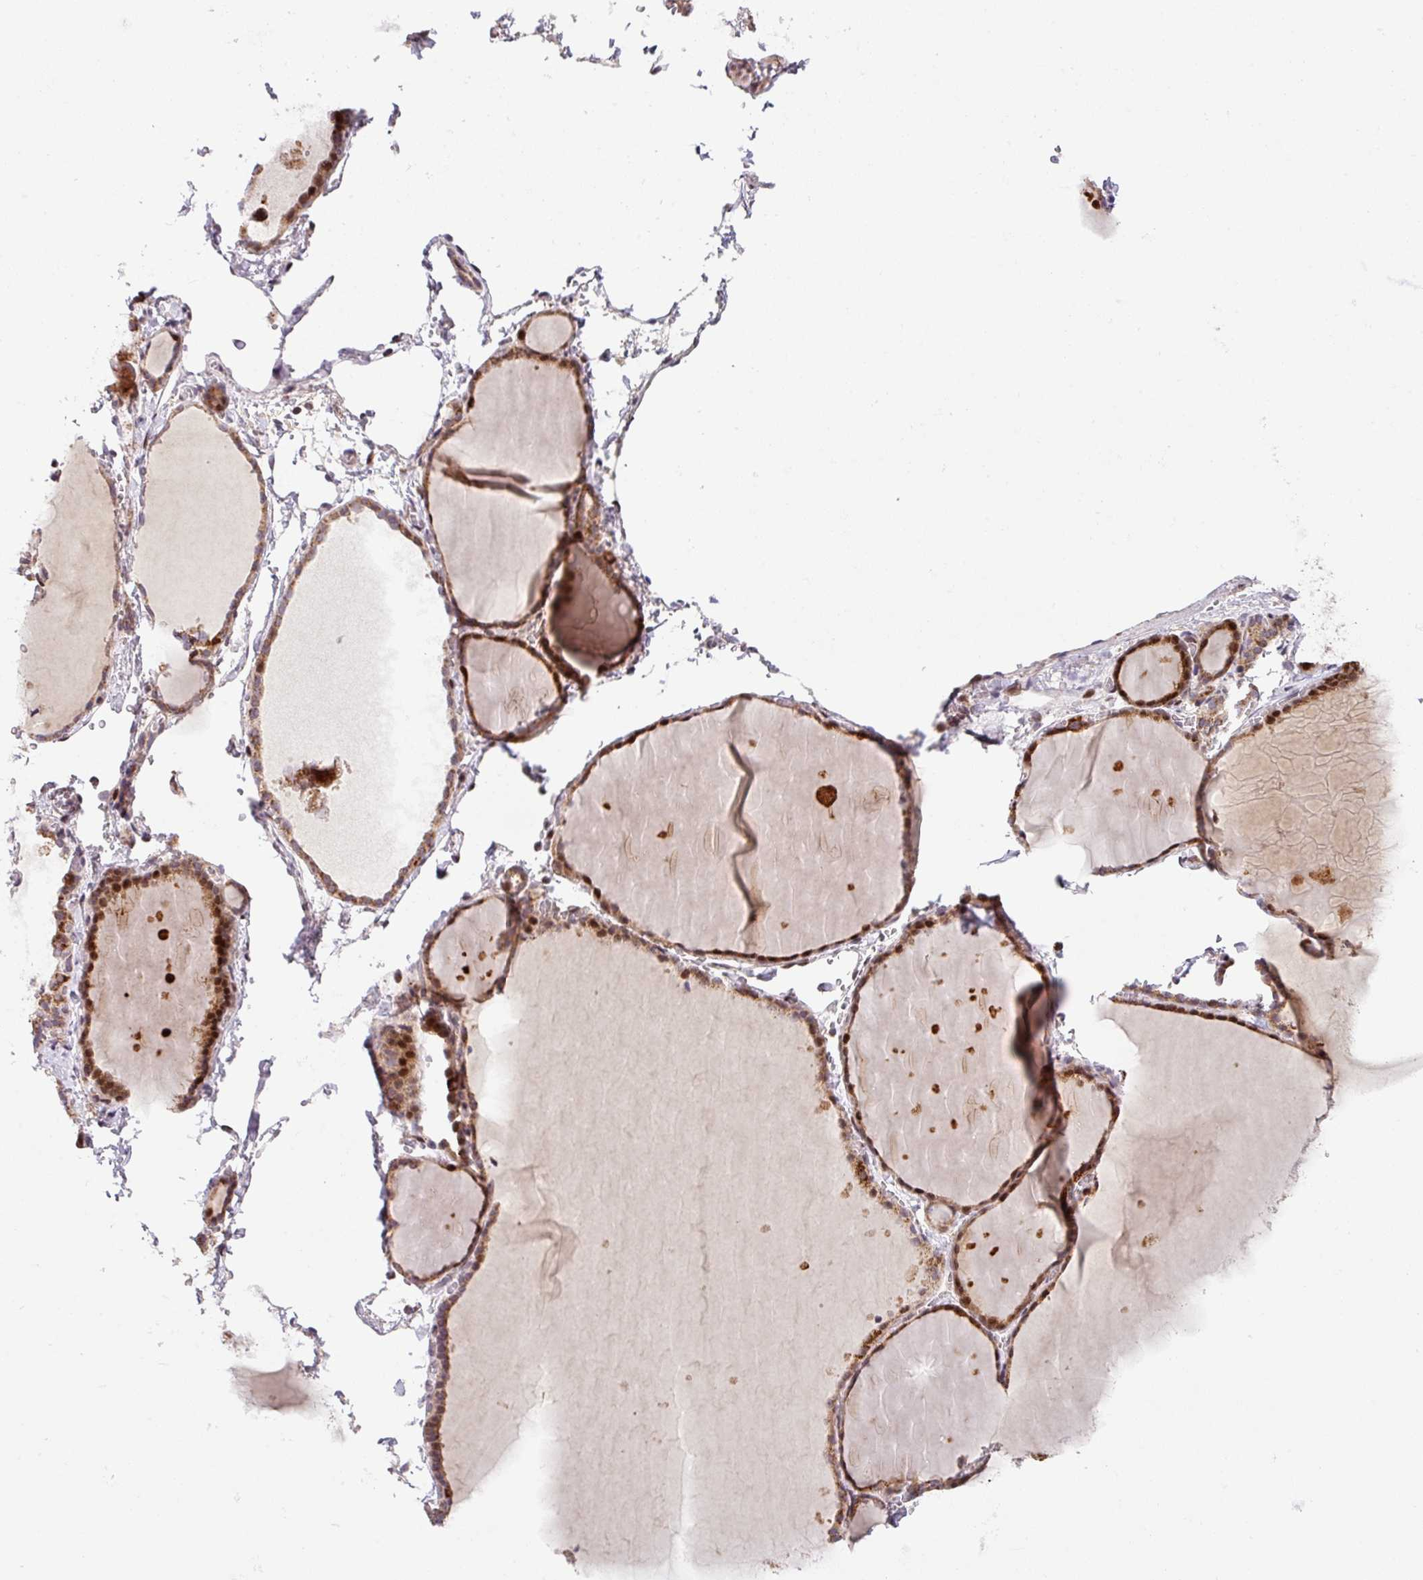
{"staining": {"intensity": "moderate", "quantity": ">75%", "location": "cytoplasmic/membranous,nuclear"}, "tissue": "thyroid gland", "cell_type": "Glandular cells", "image_type": "normal", "snomed": [{"axis": "morphology", "description": "Normal tissue, NOS"}, {"axis": "topography", "description": "Thyroid gland"}], "caption": "Approximately >75% of glandular cells in normal human thyroid gland reveal moderate cytoplasmic/membranous,nuclear protein positivity as visualized by brown immunohistochemical staining.", "gene": "ENSG00000269547", "patient": {"sex": "female", "age": 49}}